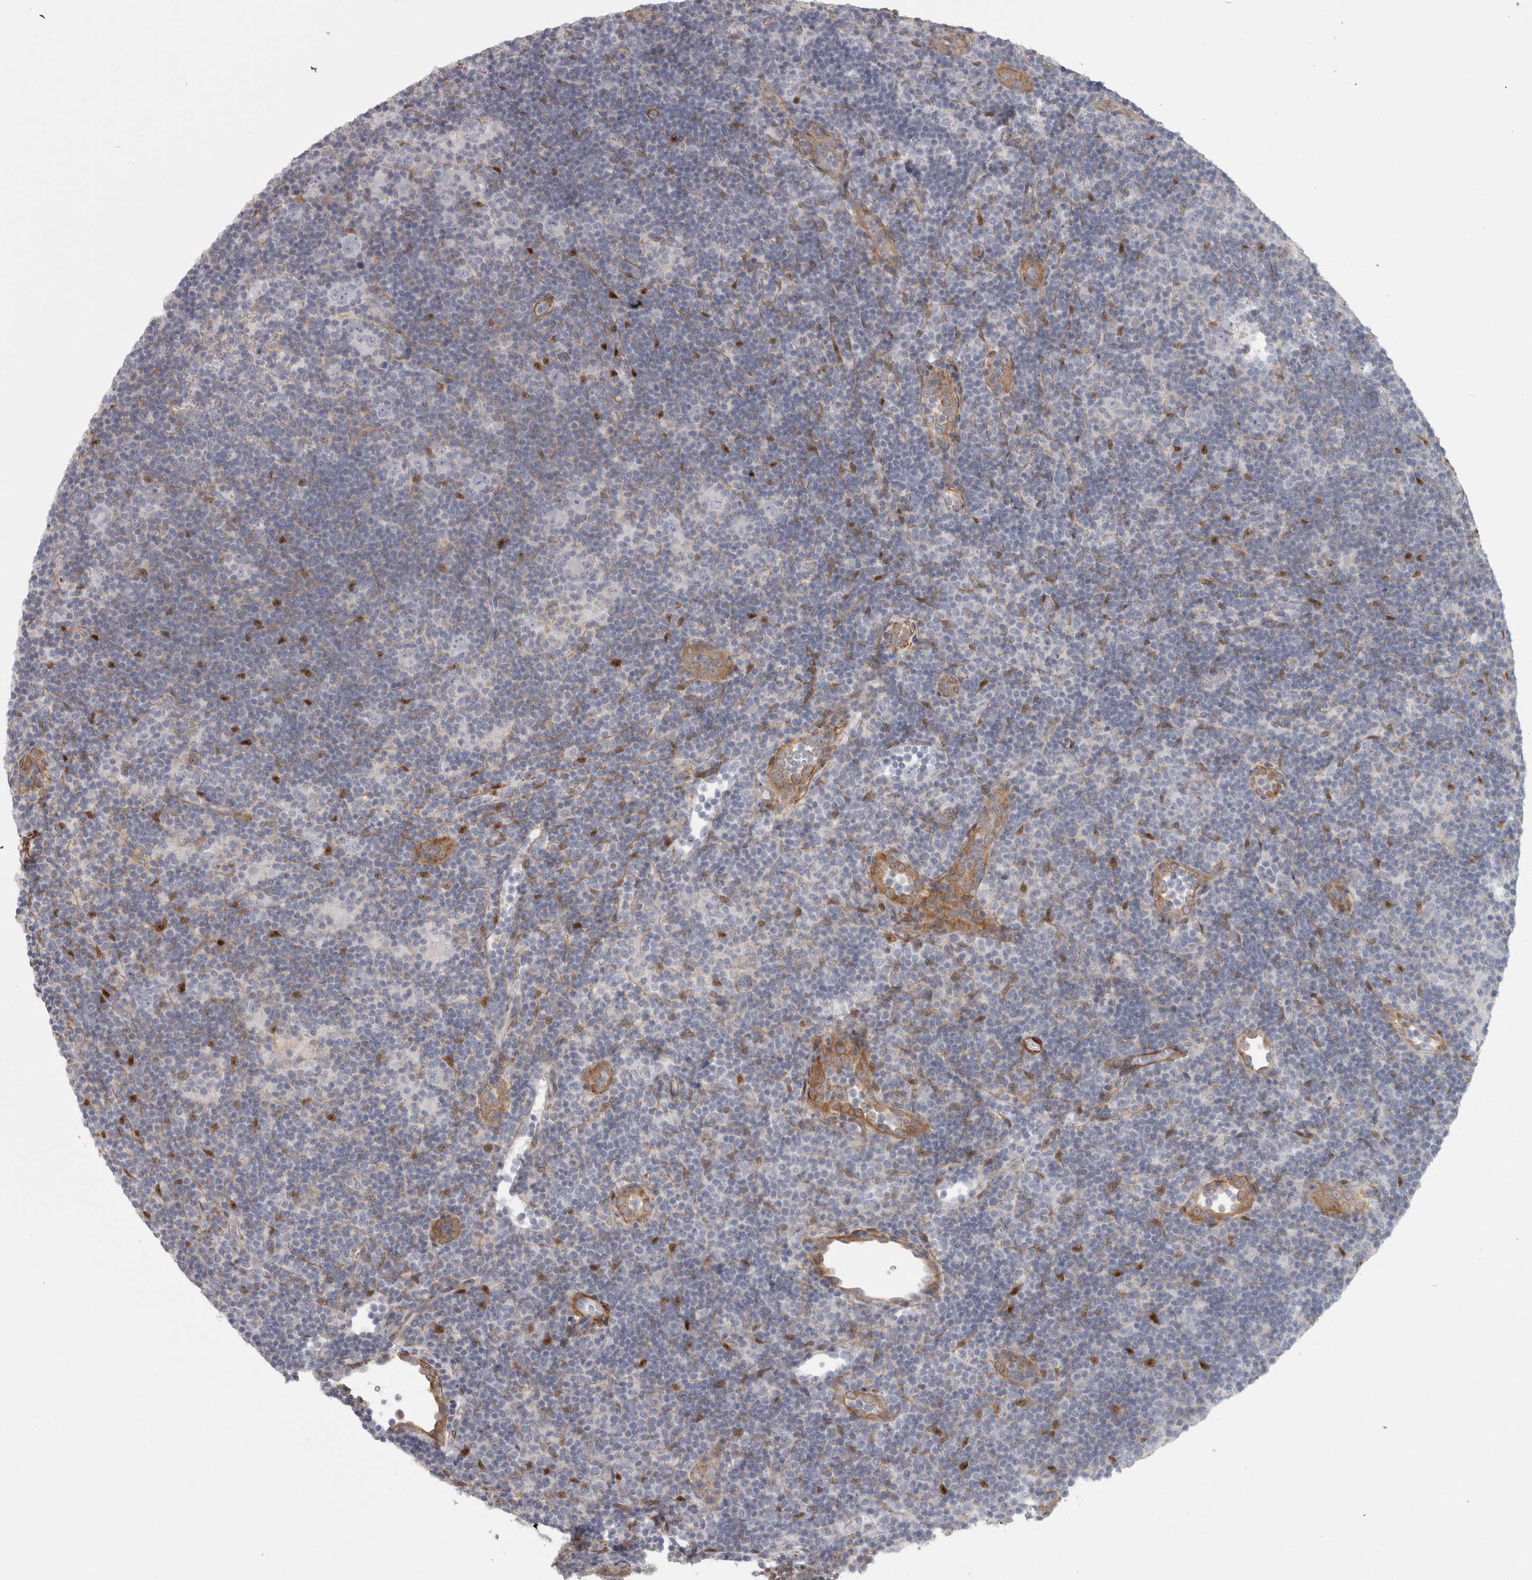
{"staining": {"intensity": "negative", "quantity": "none", "location": "none"}, "tissue": "lymphoma", "cell_type": "Tumor cells", "image_type": "cancer", "snomed": [{"axis": "morphology", "description": "Hodgkin's disease, NOS"}, {"axis": "topography", "description": "Lymph node"}], "caption": "Lymphoma was stained to show a protein in brown. There is no significant expression in tumor cells.", "gene": "PPP1R12B", "patient": {"sex": "female", "age": 57}}